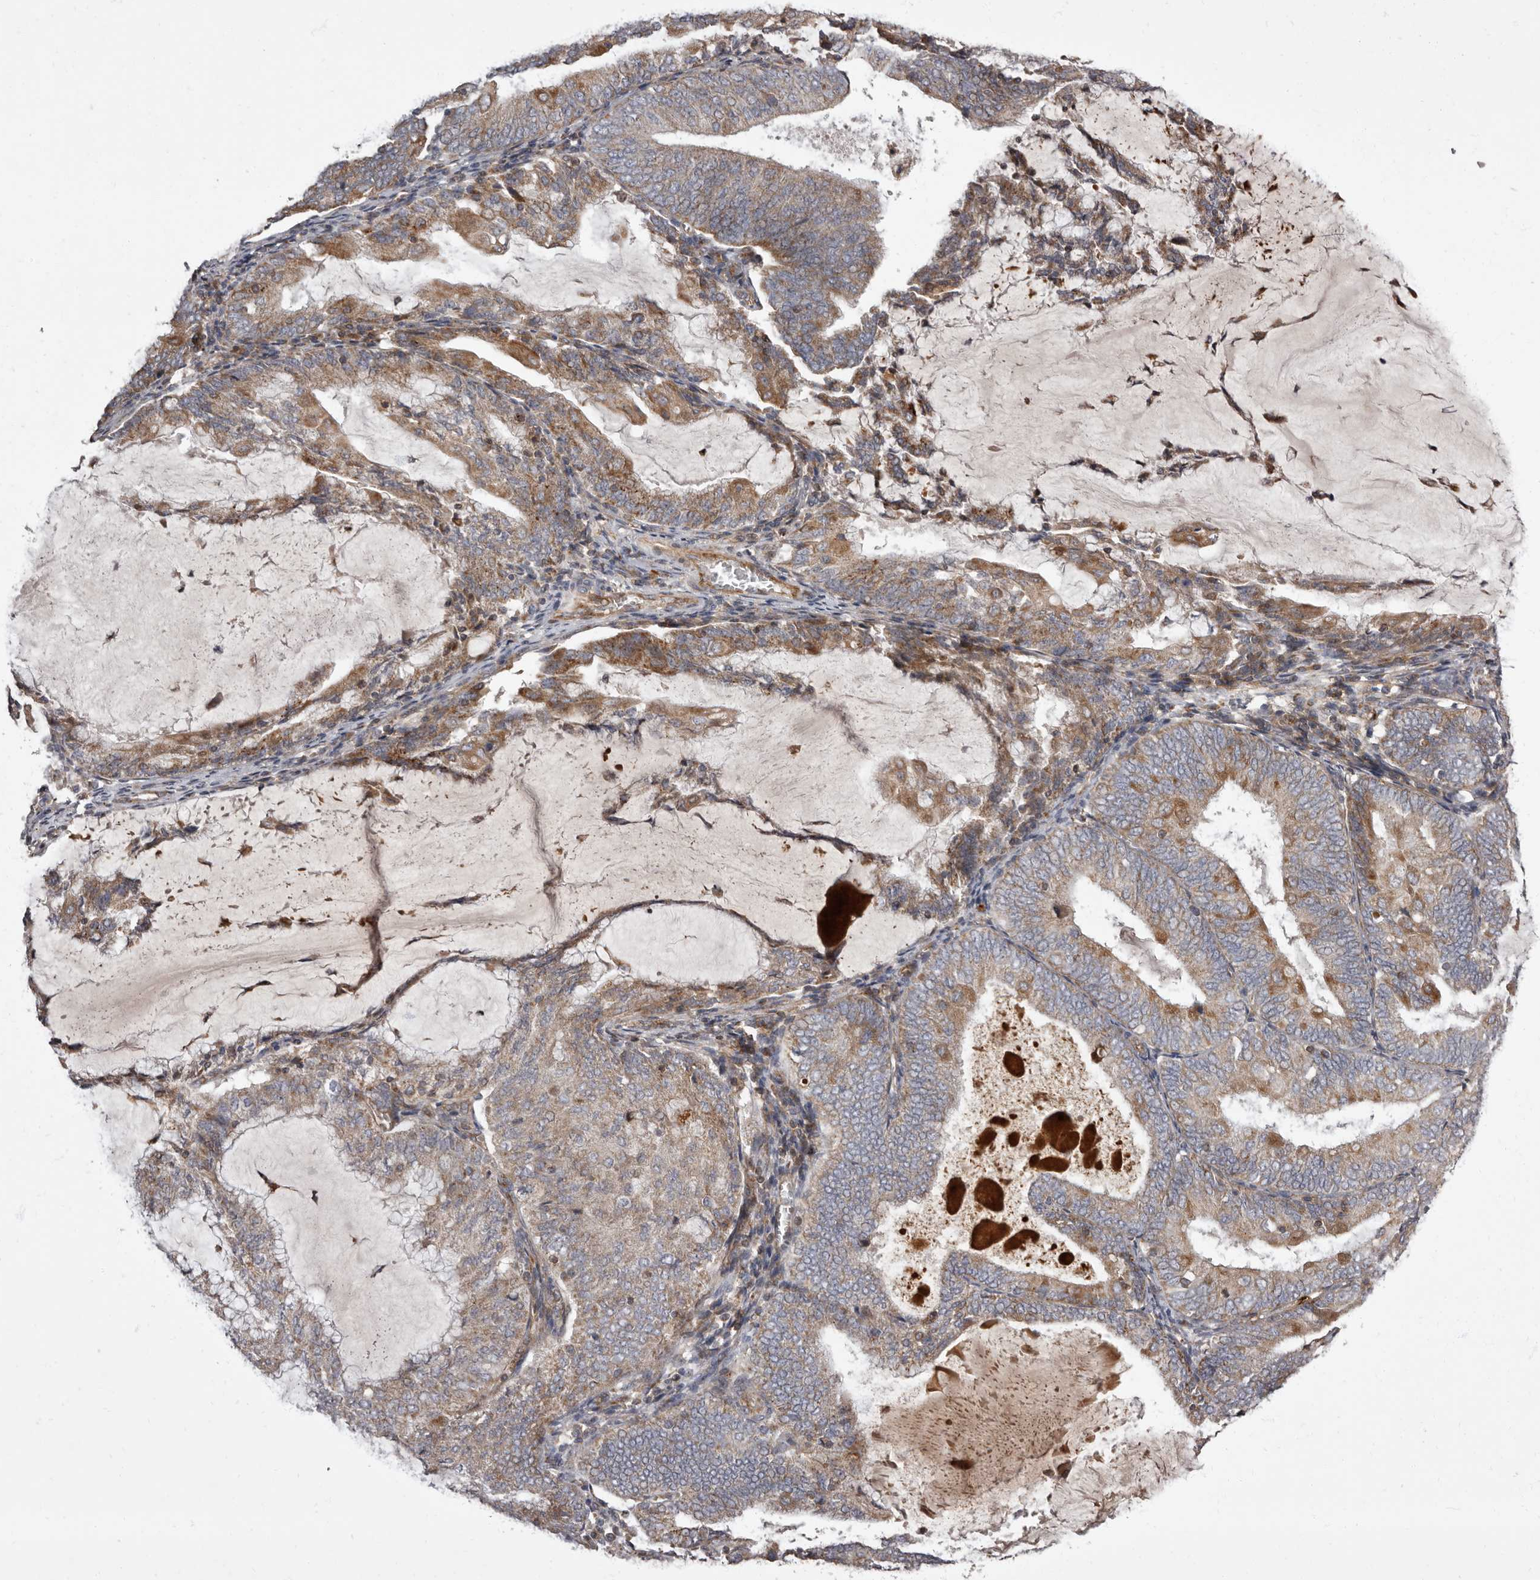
{"staining": {"intensity": "weak", "quantity": ">75%", "location": "cytoplasmic/membranous"}, "tissue": "endometrial cancer", "cell_type": "Tumor cells", "image_type": "cancer", "snomed": [{"axis": "morphology", "description": "Adenocarcinoma, NOS"}, {"axis": "topography", "description": "Endometrium"}], "caption": "An IHC image of neoplastic tissue is shown. Protein staining in brown shows weak cytoplasmic/membranous positivity in endometrial adenocarcinoma within tumor cells.", "gene": "ADCY2", "patient": {"sex": "female", "age": 81}}